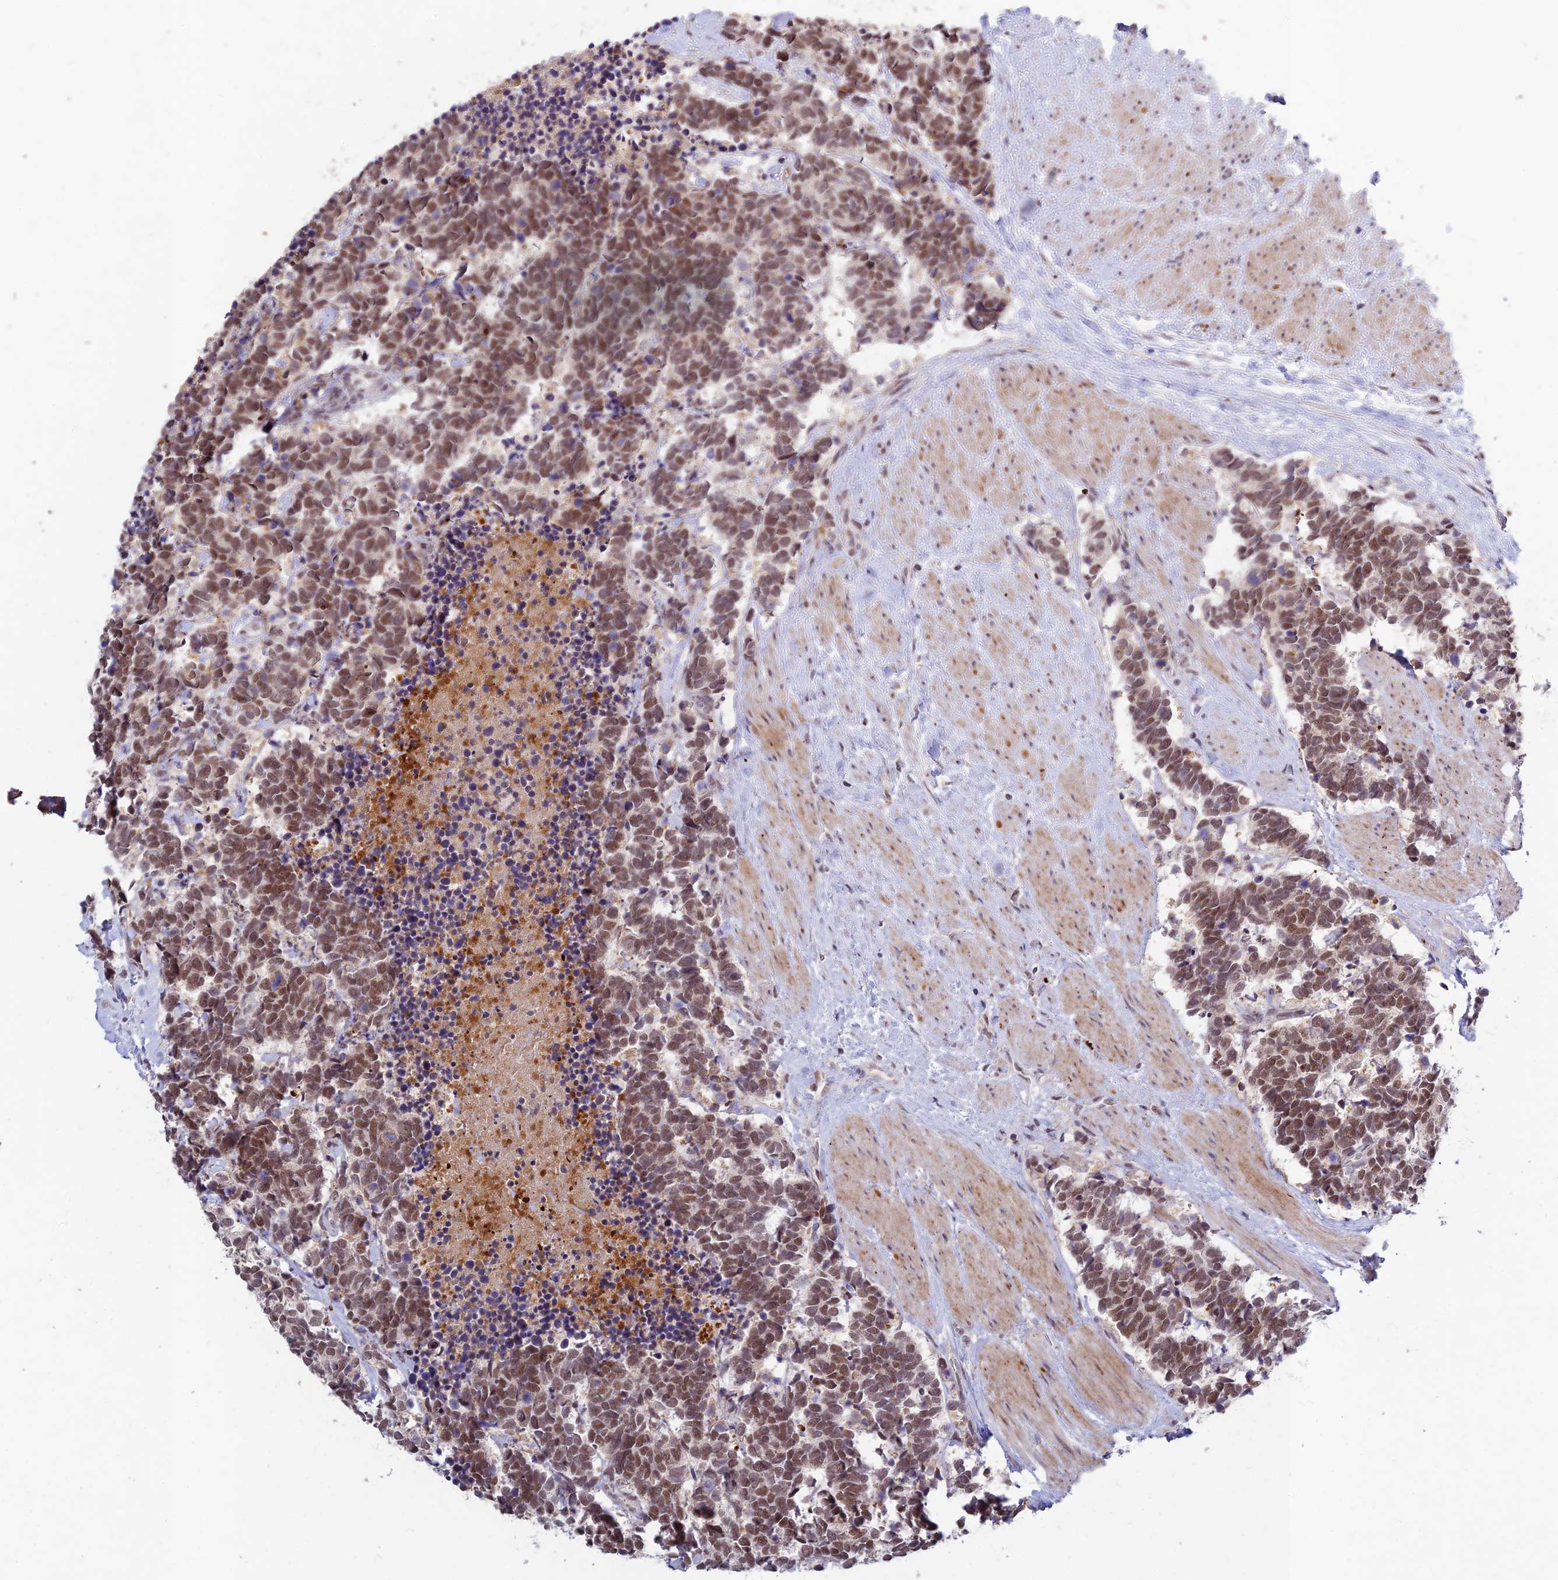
{"staining": {"intensity": "moderate", "quantity": ">75%", "location": "nuclear"}, "tissue": "carcinoid", "cell_type": "Tumor cells", "image_type": "cancer", "snomed": [{"axis": "morphology", "description": "Carcinoma, NOS"}, {"axis": "morphology", "description": "Carcinoid, malignant, NOS"}, {"axis": "topography", "description": "Prostate"}], "caption": "This is a micrograph of immunohistochemistry staining of carcinoid, which shows moderate staining in the nuclear of tumor cells.", "gene": "RAVER1", "patient": {"sex": "male", "age": 57}}